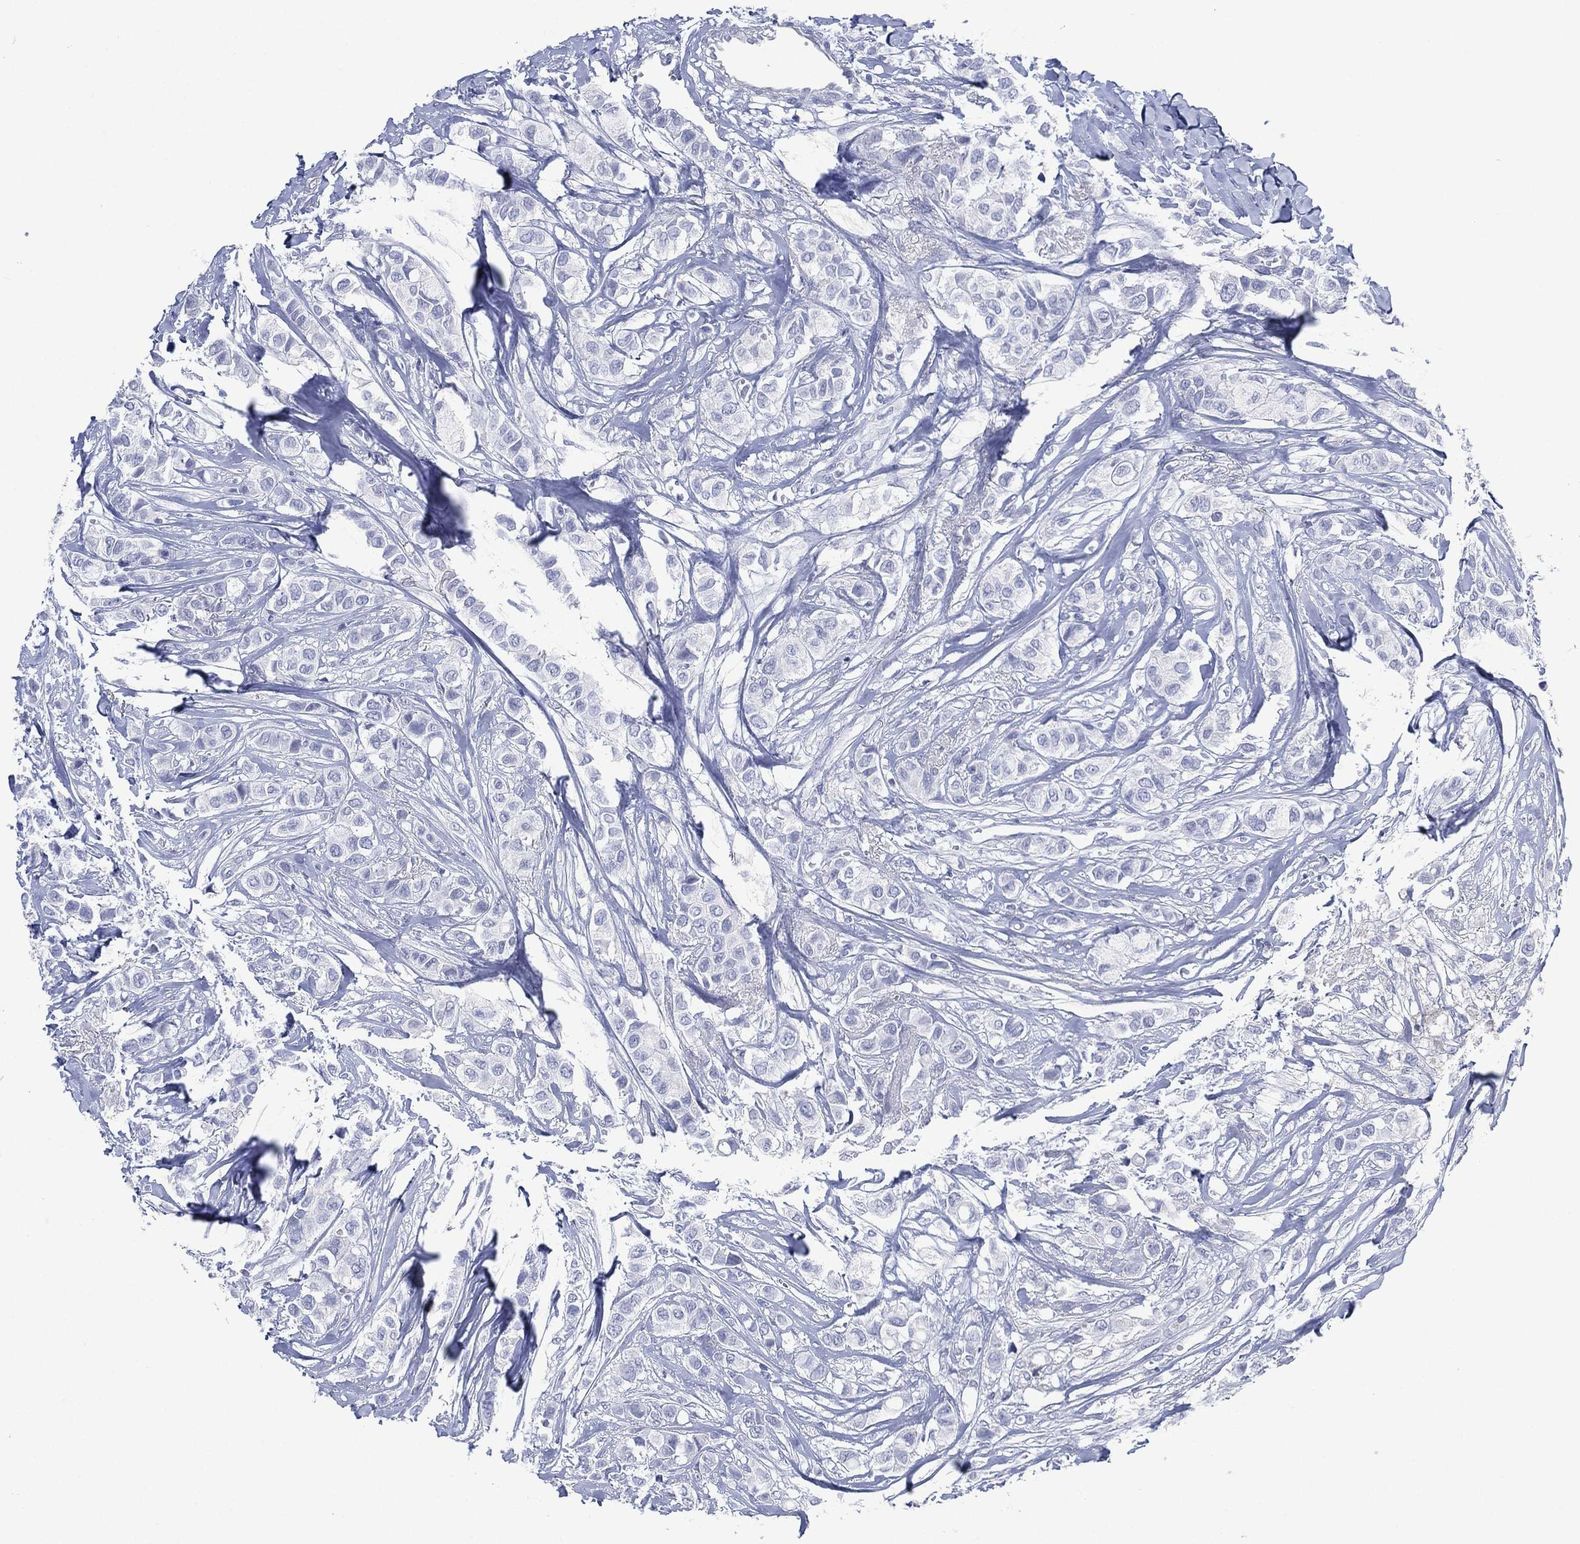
{"staining": {"intensity": "negative", "quantity": "none", "location": "none"}, "tissue": "breast cancer", "cell_type": "Tumor cells", "image_type": "cancer", "snomed": [{"axis": "morphology", "description": "Duct carcinoma"}, {"axis": "topography", "description": "Breast"}], "caption": "Human breast cancer (infiltrating ductal carcinoma) stained for a protein using immunohistochemistry exhibits no expression in tumor cells.", "gene": "TMEM247", "patient": {"sex": "female", "age": 85}}